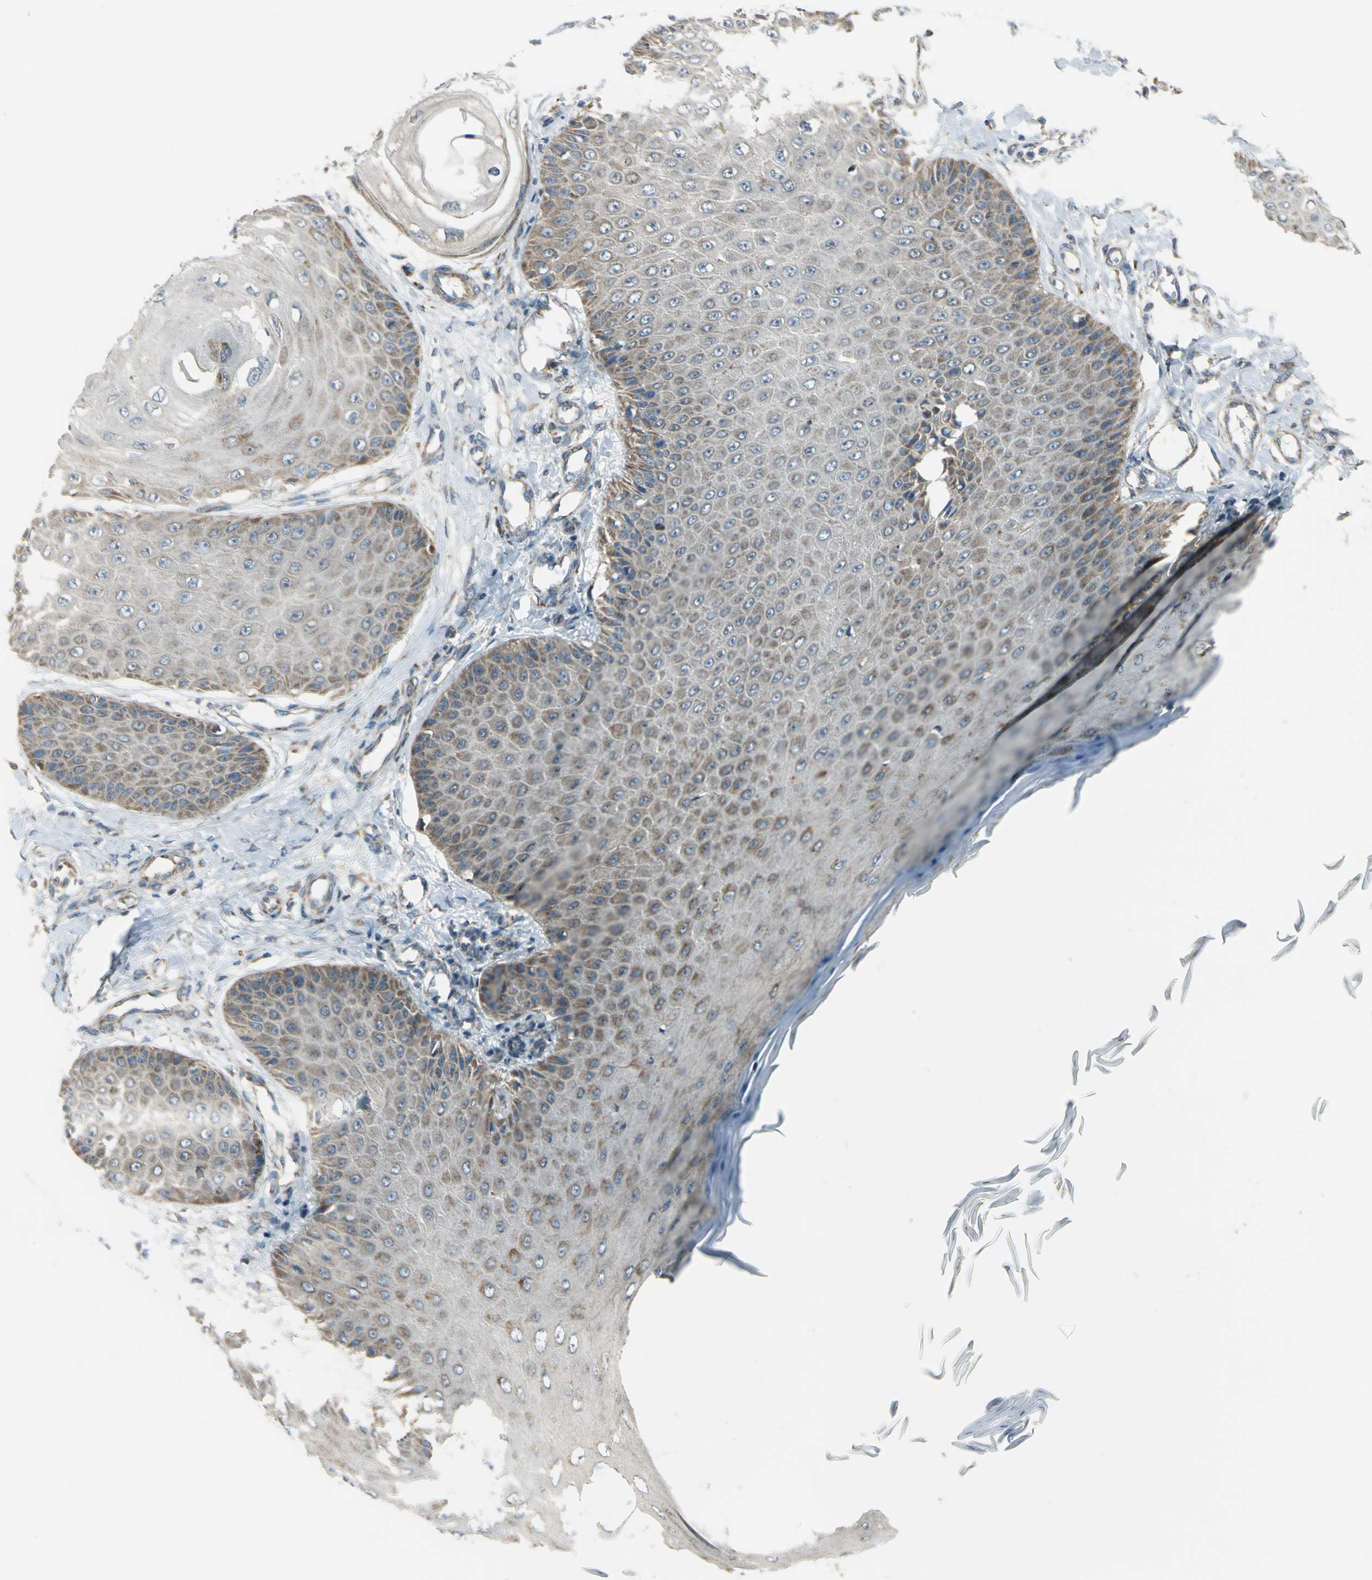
{"staining": {"intensity": "moderate", "quantity": "25%-75%", "location": "cytoplasmic/membranous"}, "tissue": "skin cancer", "cell_type": "Tumor cells", "image_type": "cancer", "snomed": [{"axis": "morphology", "description": "Squamous cell carcinoma, NOS"}, {"axis": "topography", "description": "Skin"}], "caption": "Protein positivity by immunohistochemistry (IHC) reveals moderate cytoplasmic/membranous positivity in about 25%-75% of tumor cells in skin cancer. (IHC, brightfield microscopy, high magnification).", "gene": "TRAK1", "patient": {"sex": "female", "age": 40}}